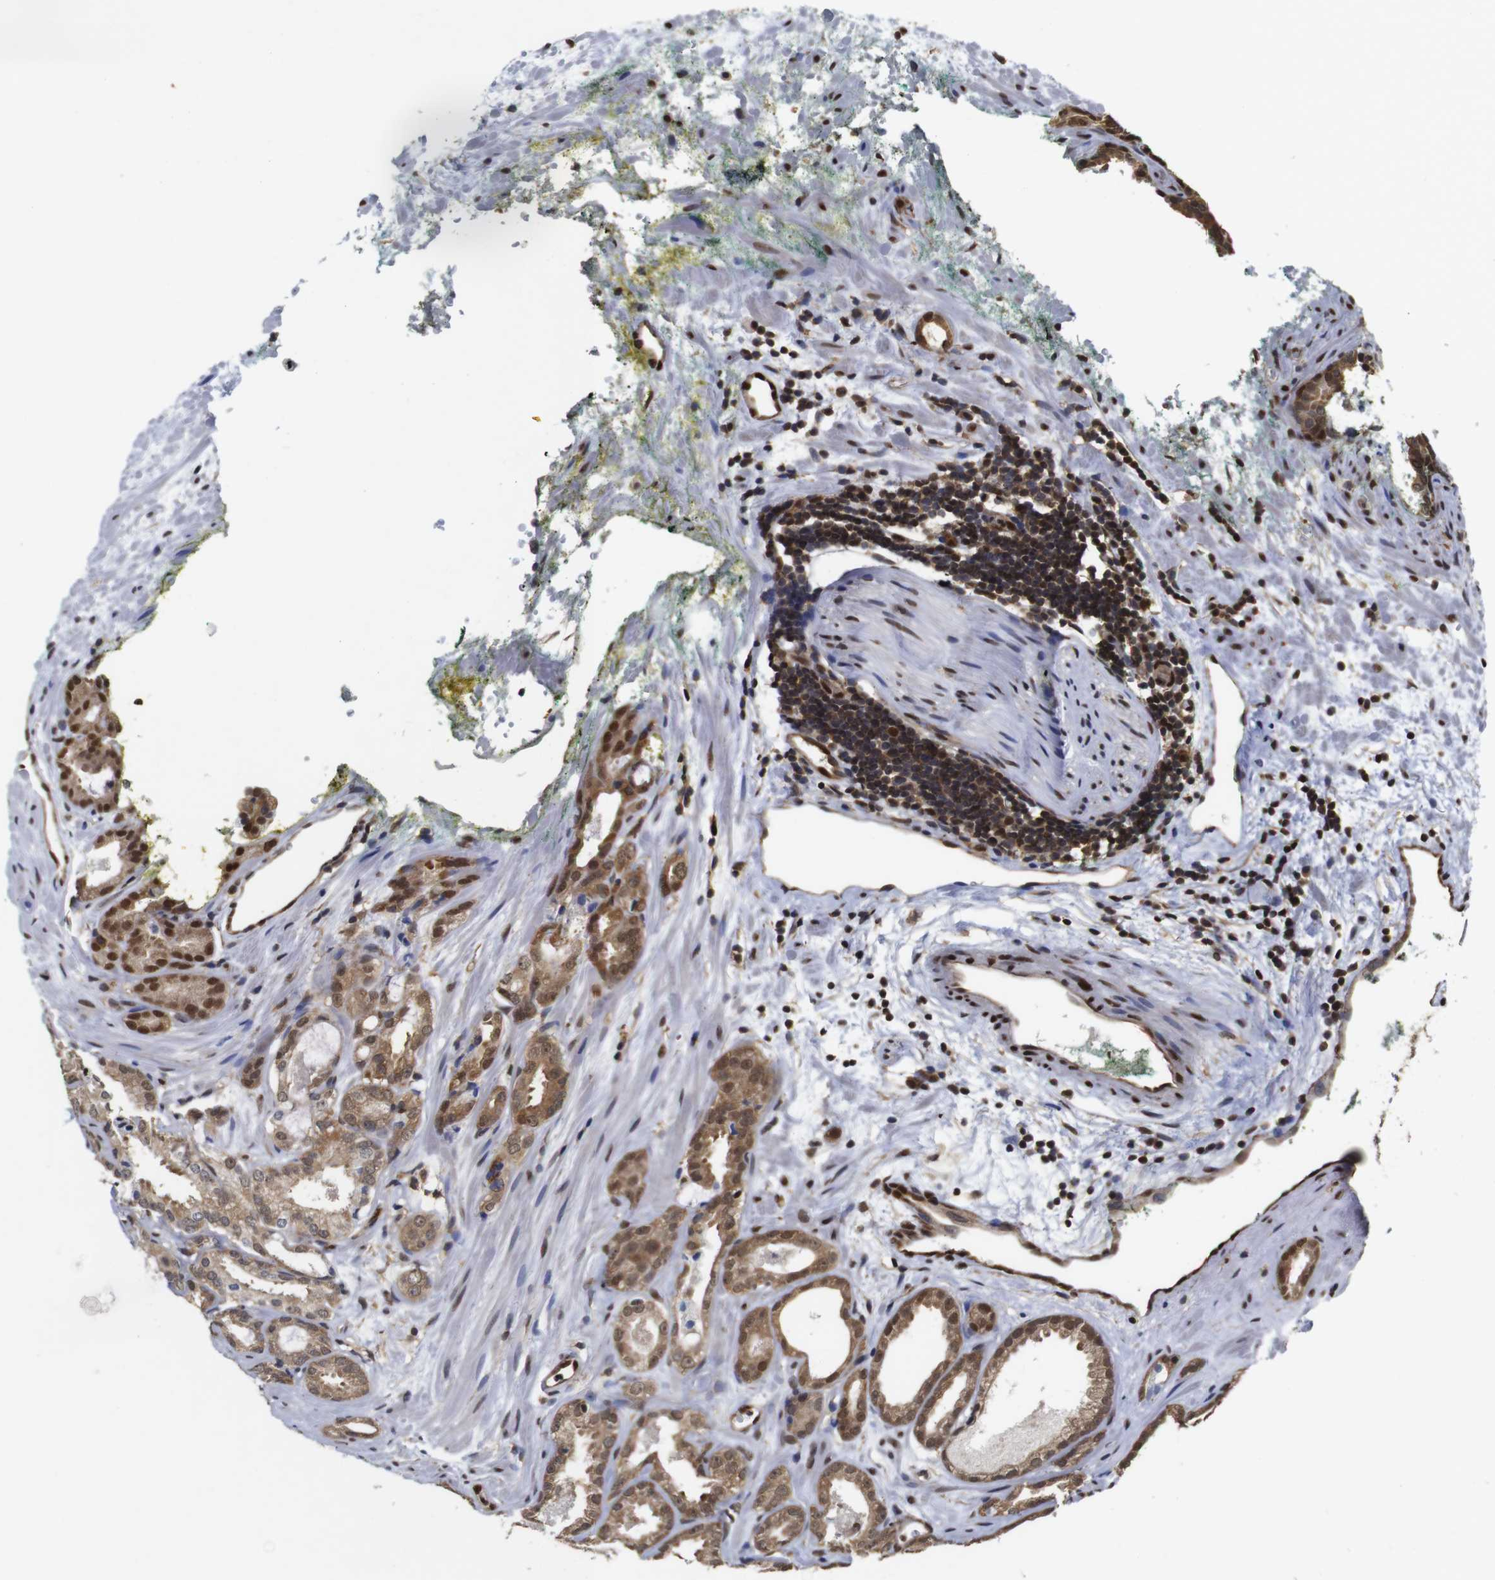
{"staining": {"intensity": "moderate", "quantity": ">75%", "location": "cytoplasmic/membranous,nuclear"}, "tissue": "prostate cancer", "cell_type": "Tumor cells", "image_type": "cancer", "snomed": [{"axis": "morphology", "description": "Adenocarcinoma, Low grade"}, {"axis": "topography", "description": "Prostate"}], "caption": "Tumor cells exhibit moderate cytoplasmic/membranous and nuclear staining in about >75% of cells in low-grade adenocarcinoma (prostate).", "gene": "SUMO3", "patient": {"sex": "male", "age": 57}}